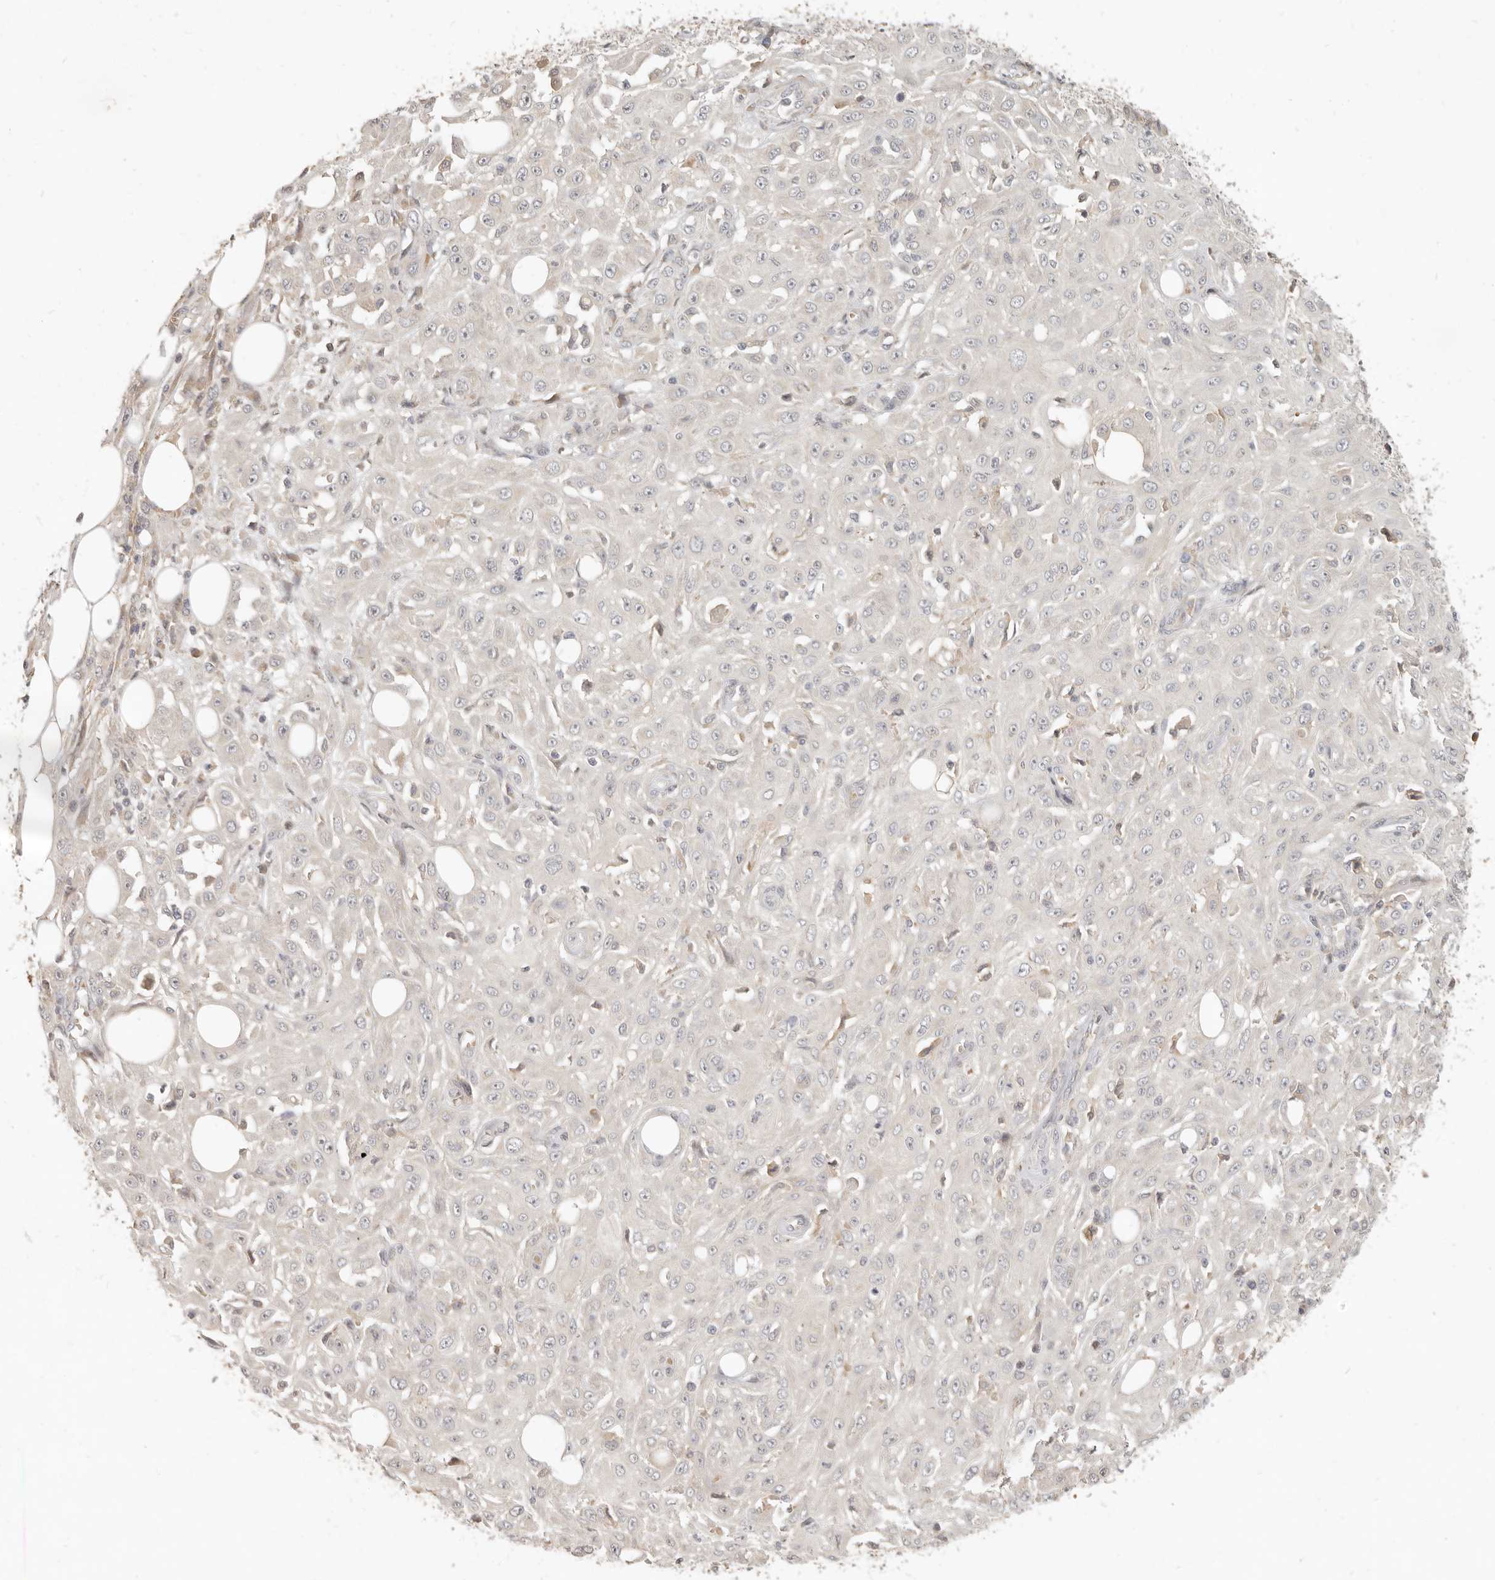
{"staining": {"intensity": "negative", "quantity": "none", "location": "none"}, "tissue": "skin cancer", "cell_type": "Tumor cells", "image_type": "cancer", "snomed": [{"axis": "morphology", "description": "Squamous cell carcinoma, NOS"}, {"axis": "morphology", "description": "Squamous cell carcinoma, metastatic, NOS"}, {"axis": "topography", "description": "Skin"}, {"axis": "topography", "description": "Lymph node"}], "caption": "There is no significant expression in tumor cells of skin cancer (metastatic squamous cell carcinoma). Brightfield microscopy of immunohistochemistry stained with DAB (brown) and hematoxylin (blue), captured at high magnification.", "gene": "UBXN11", "patient": {"sex": "male", "age": 75}}